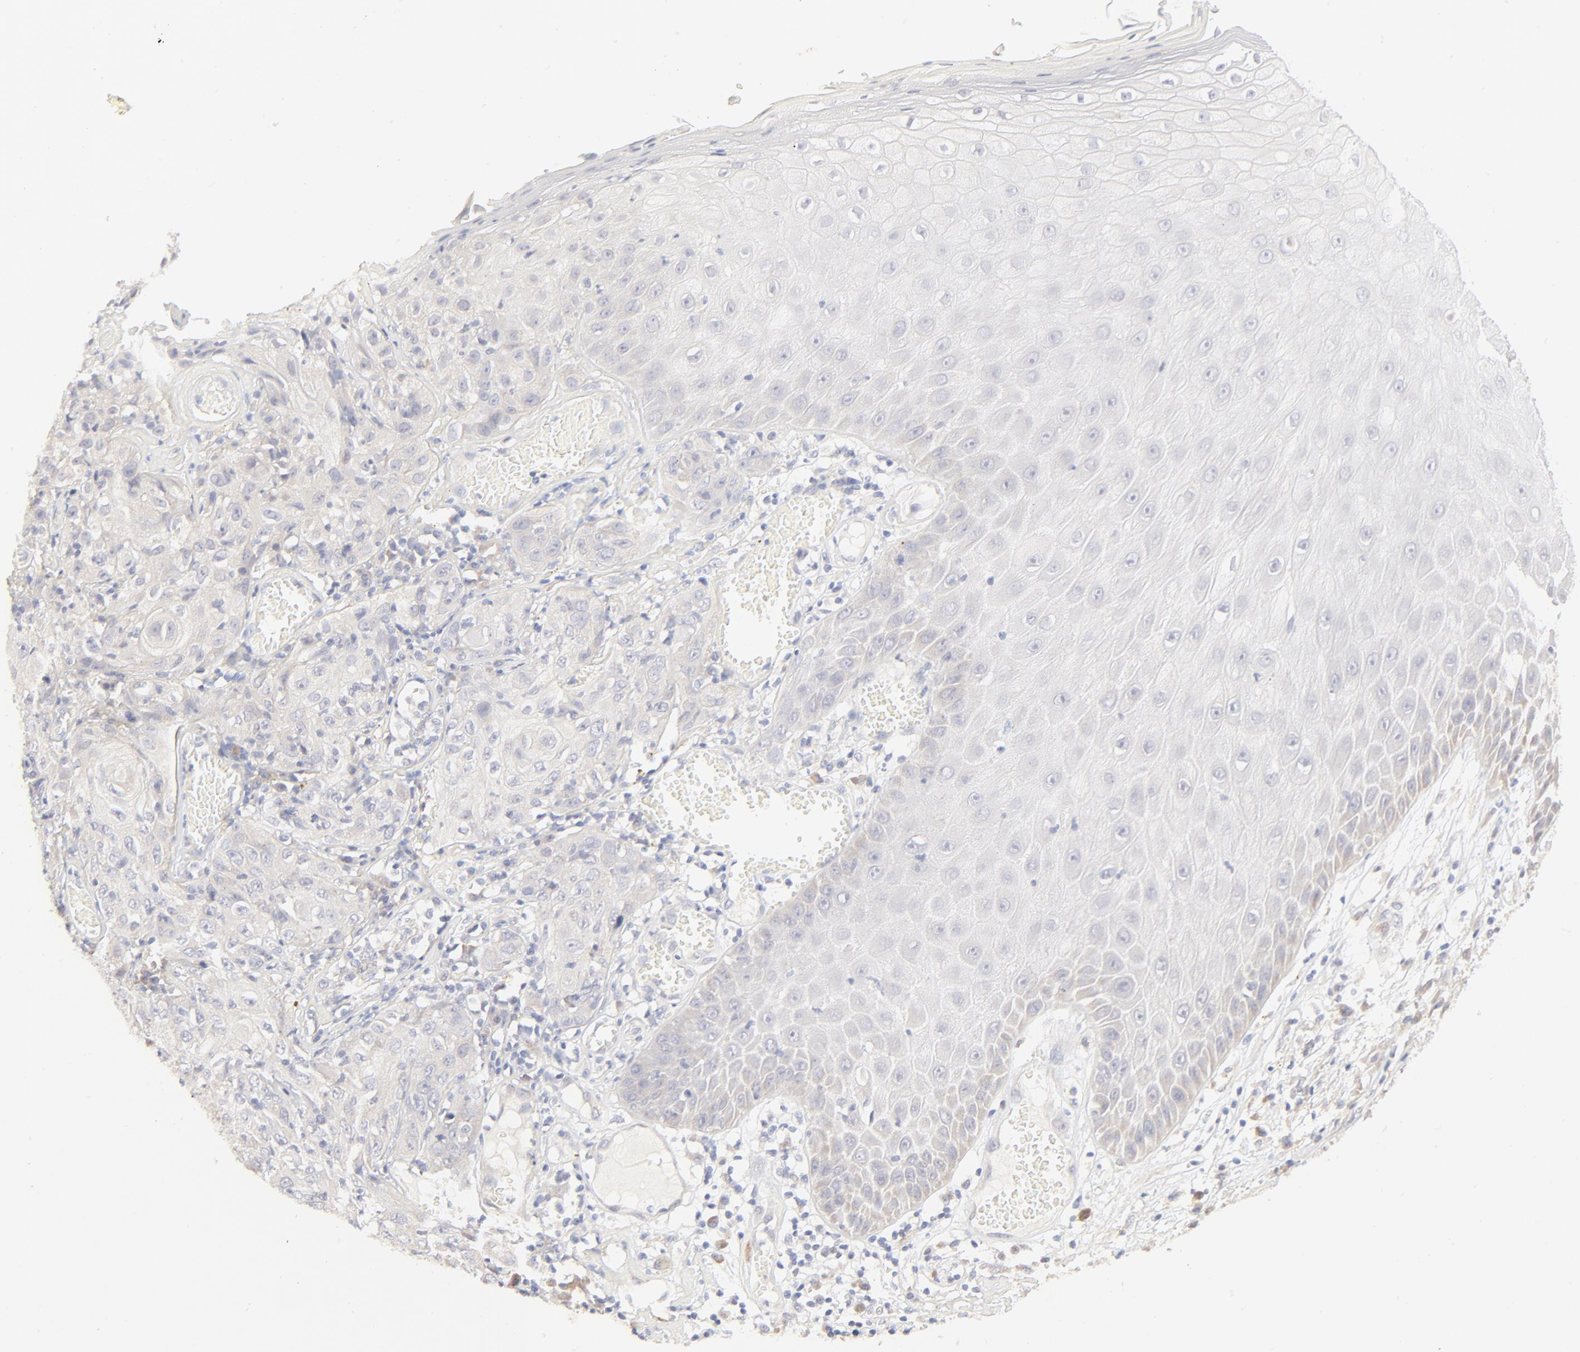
{"staining": {"intensity": "negative", "quantity": "none", "location": "none"}, "tissue": "skin cancer", "cell_type": "Tumor cells", "image_type": "cancer", "snomed": [{"axis": "morphology", "description": "Squamous cell carcinoma, NOS"}, {"axis": "topography", "description": "Skin"}], "caption": "Protein analysis of squamous cell carcinoma (skin) shows no significant expression in tumor cells.", "gene": "NKX2-2", "patient": {"sex": "male", "age": 65}}